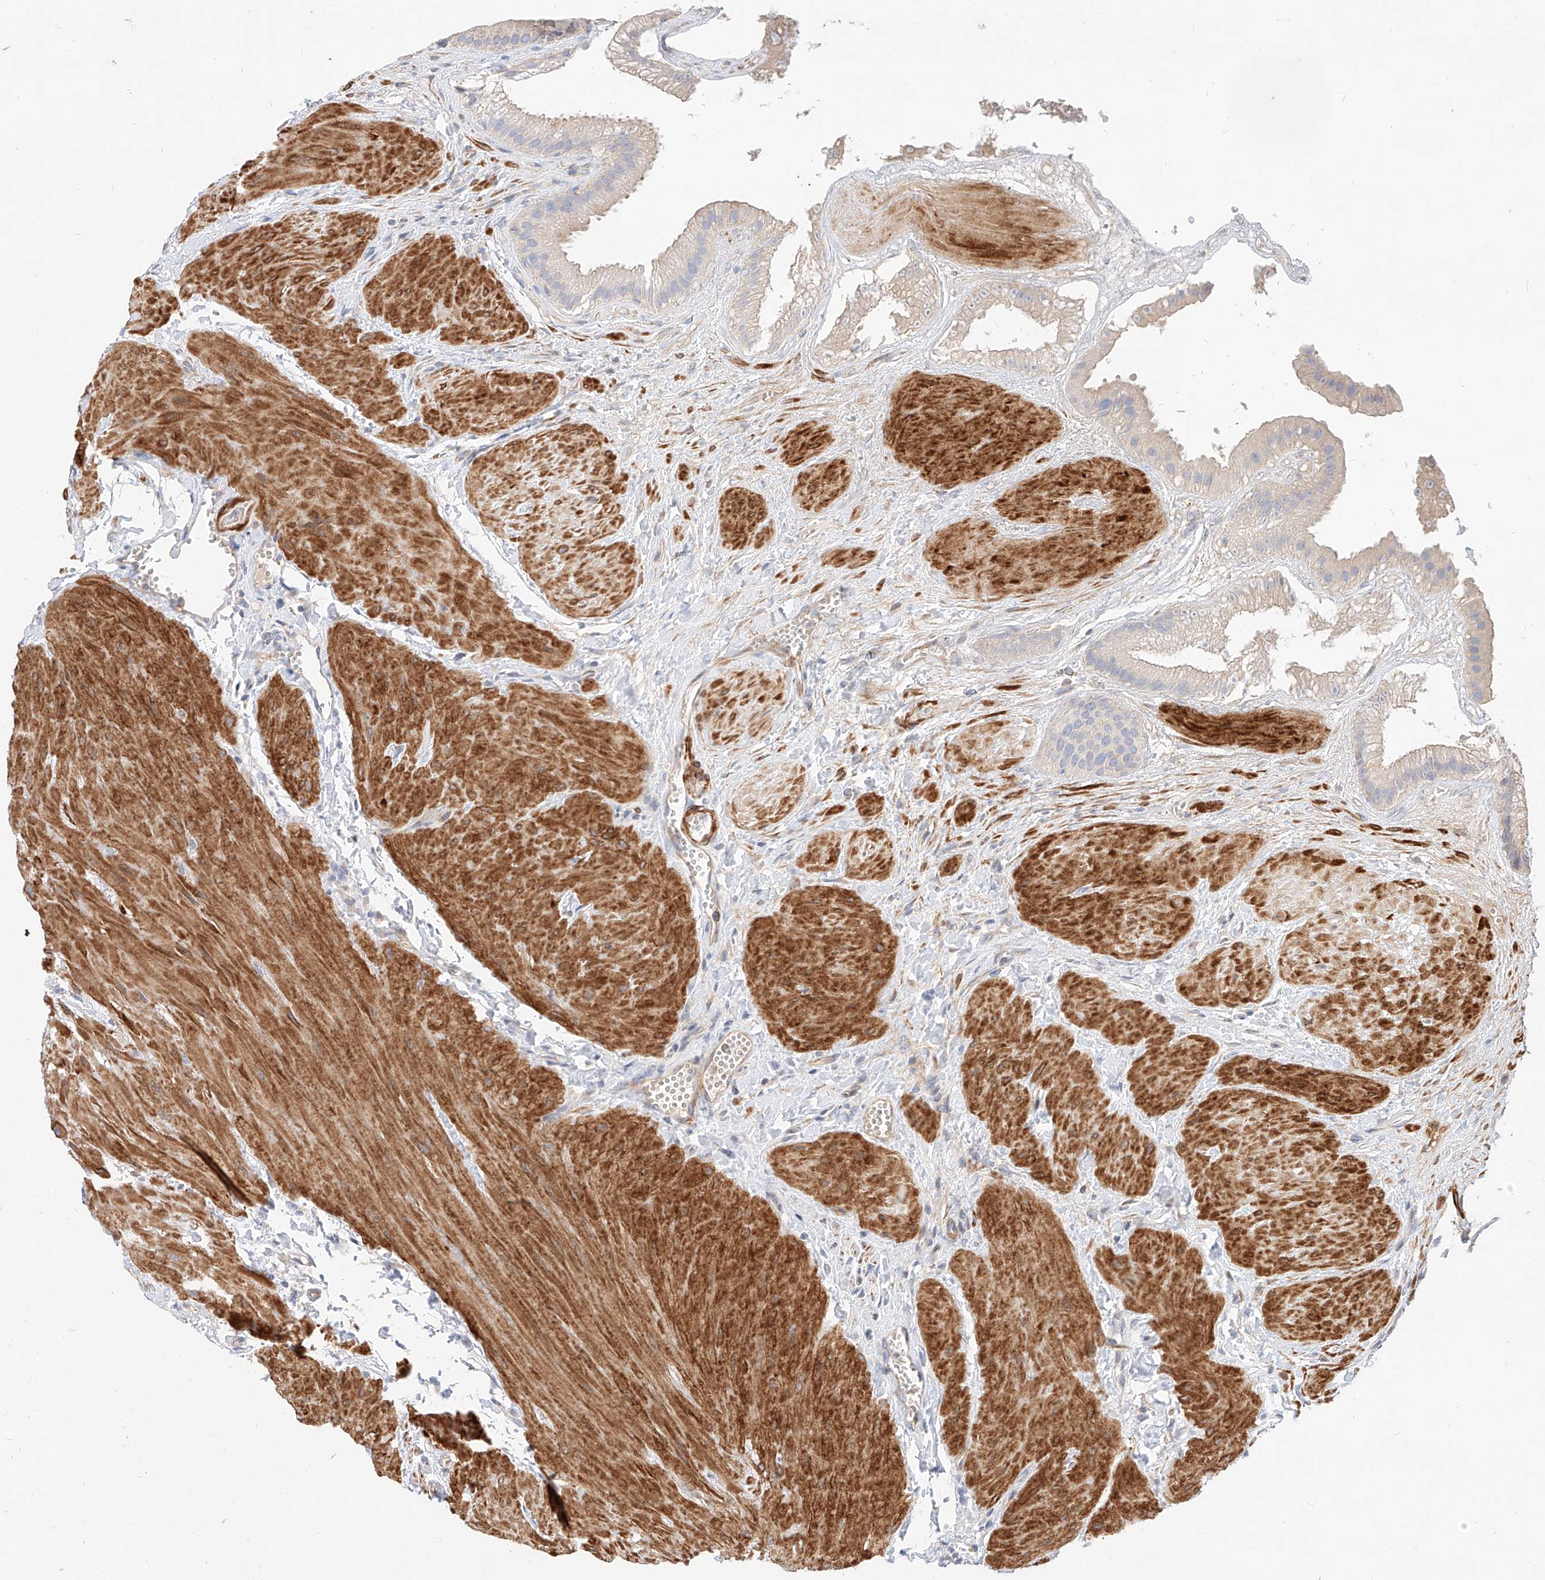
{"staining": {"intensity": "strong", "quantity": "<25%", "location": "cytoplasmic/membranous"}, "tissue": "gallbladder", "cell_type": "Glandular cells", "image_type": "normal", "snomed": [{"axis": "morphology", "description": "Normal tissue, NOS"}, {"axis": "topography", "description": "Gallbladder"}], "caption": "This image exhibits IHC staining of unremarkable gallbladder, with medium strong cytoplasmic/membranous positivity in about <25% of glandular cells.", "gene": "KCNH5", "patient": {"sex": "male", "age": 55}}